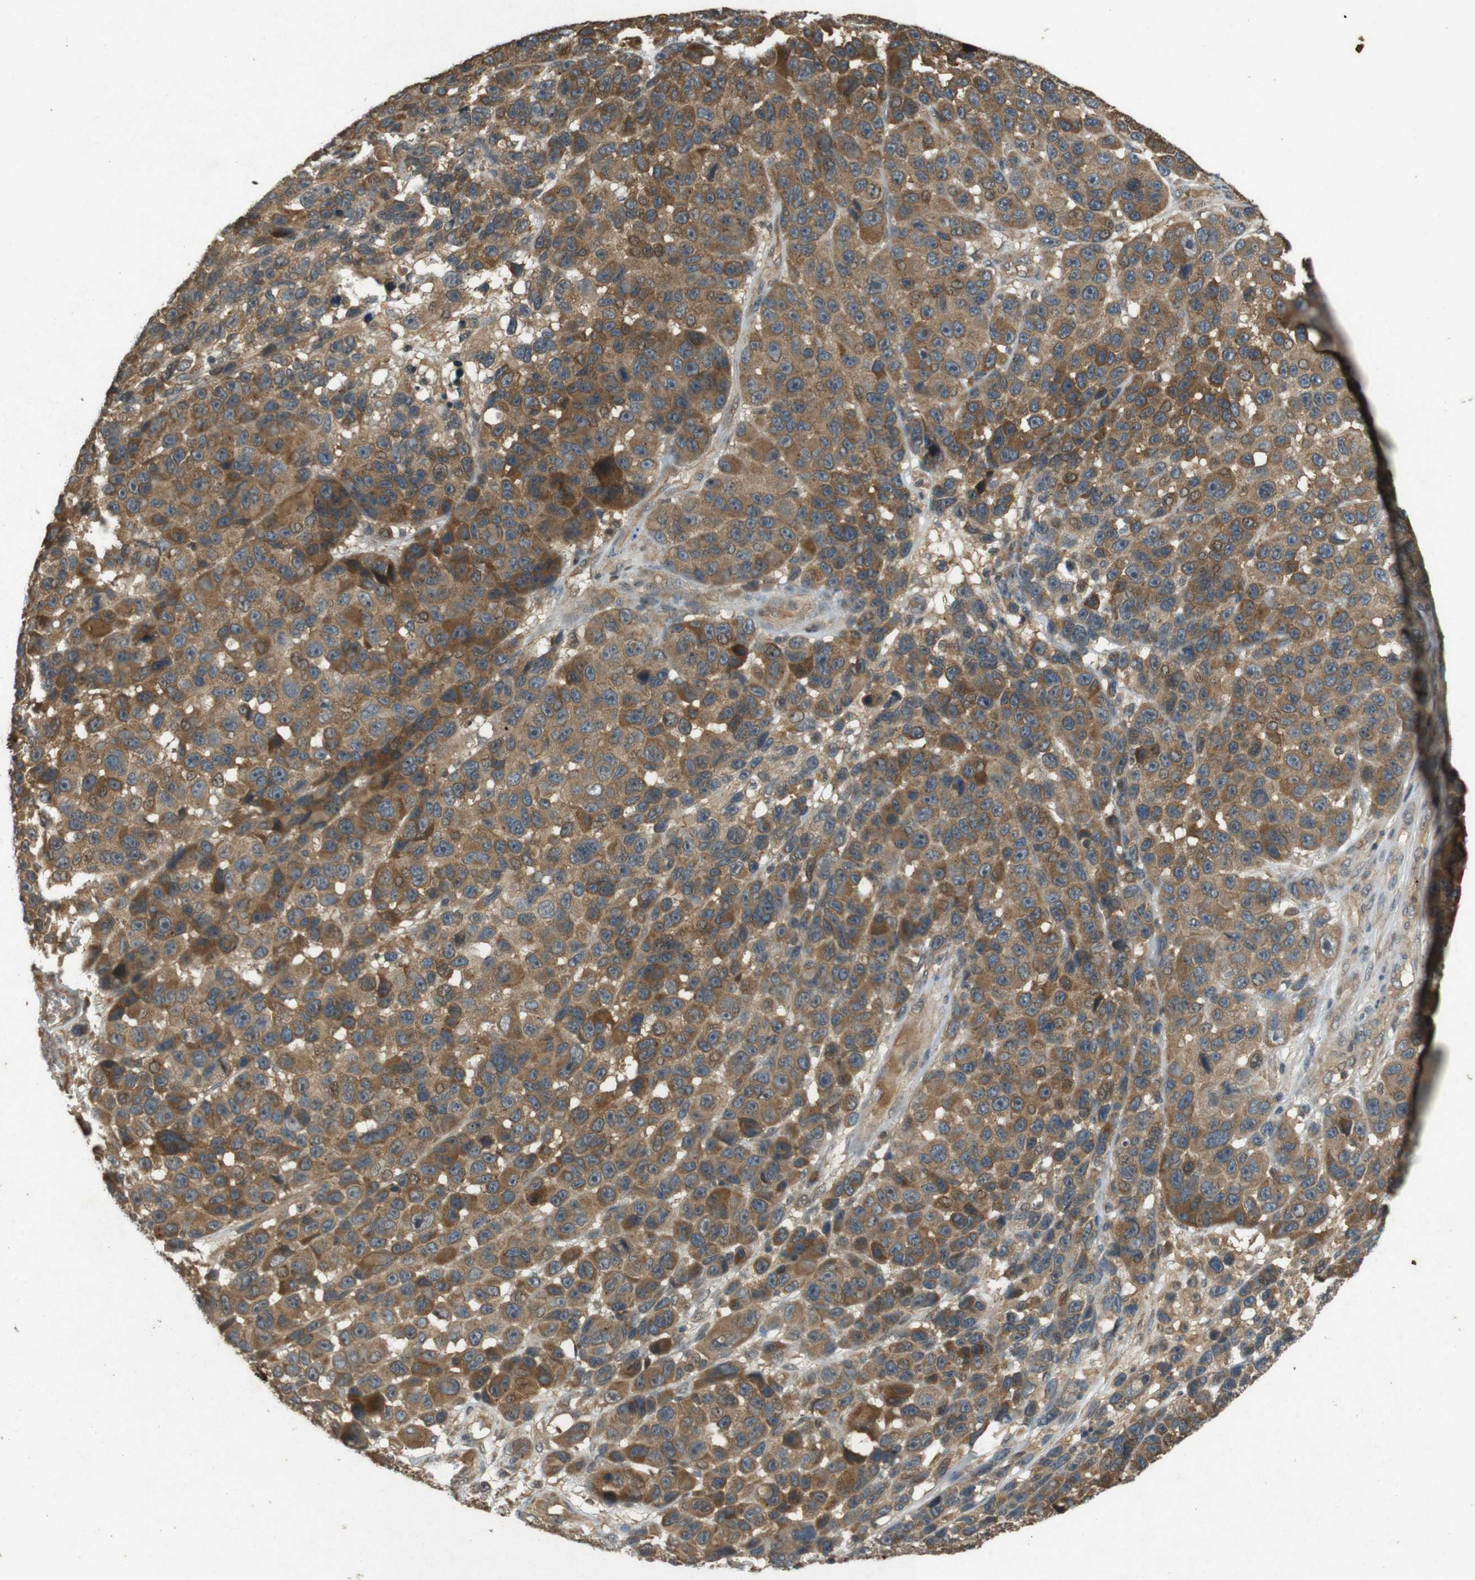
{"staining": {"intensity": "moderate", "quantity": ">75%", "location": "cytoplasmic/membranous"}, "tissue": "melanoma", "cell_type": "Tumor cells", "image_type": "cancer", "snomed": [{"axis": "morphology", "description": "Malignant melanoma, NOS"}, {"axis": "topography", "description": "Skin"}], "caption": "Immunohistochemical staining of human malignant melanoma displays medium levels of moderate cytoplasmic/membranous positivity in about >75% of tumor cells.", "gene": "TAP1", "patient": {"sex": "male", "age": 53}}